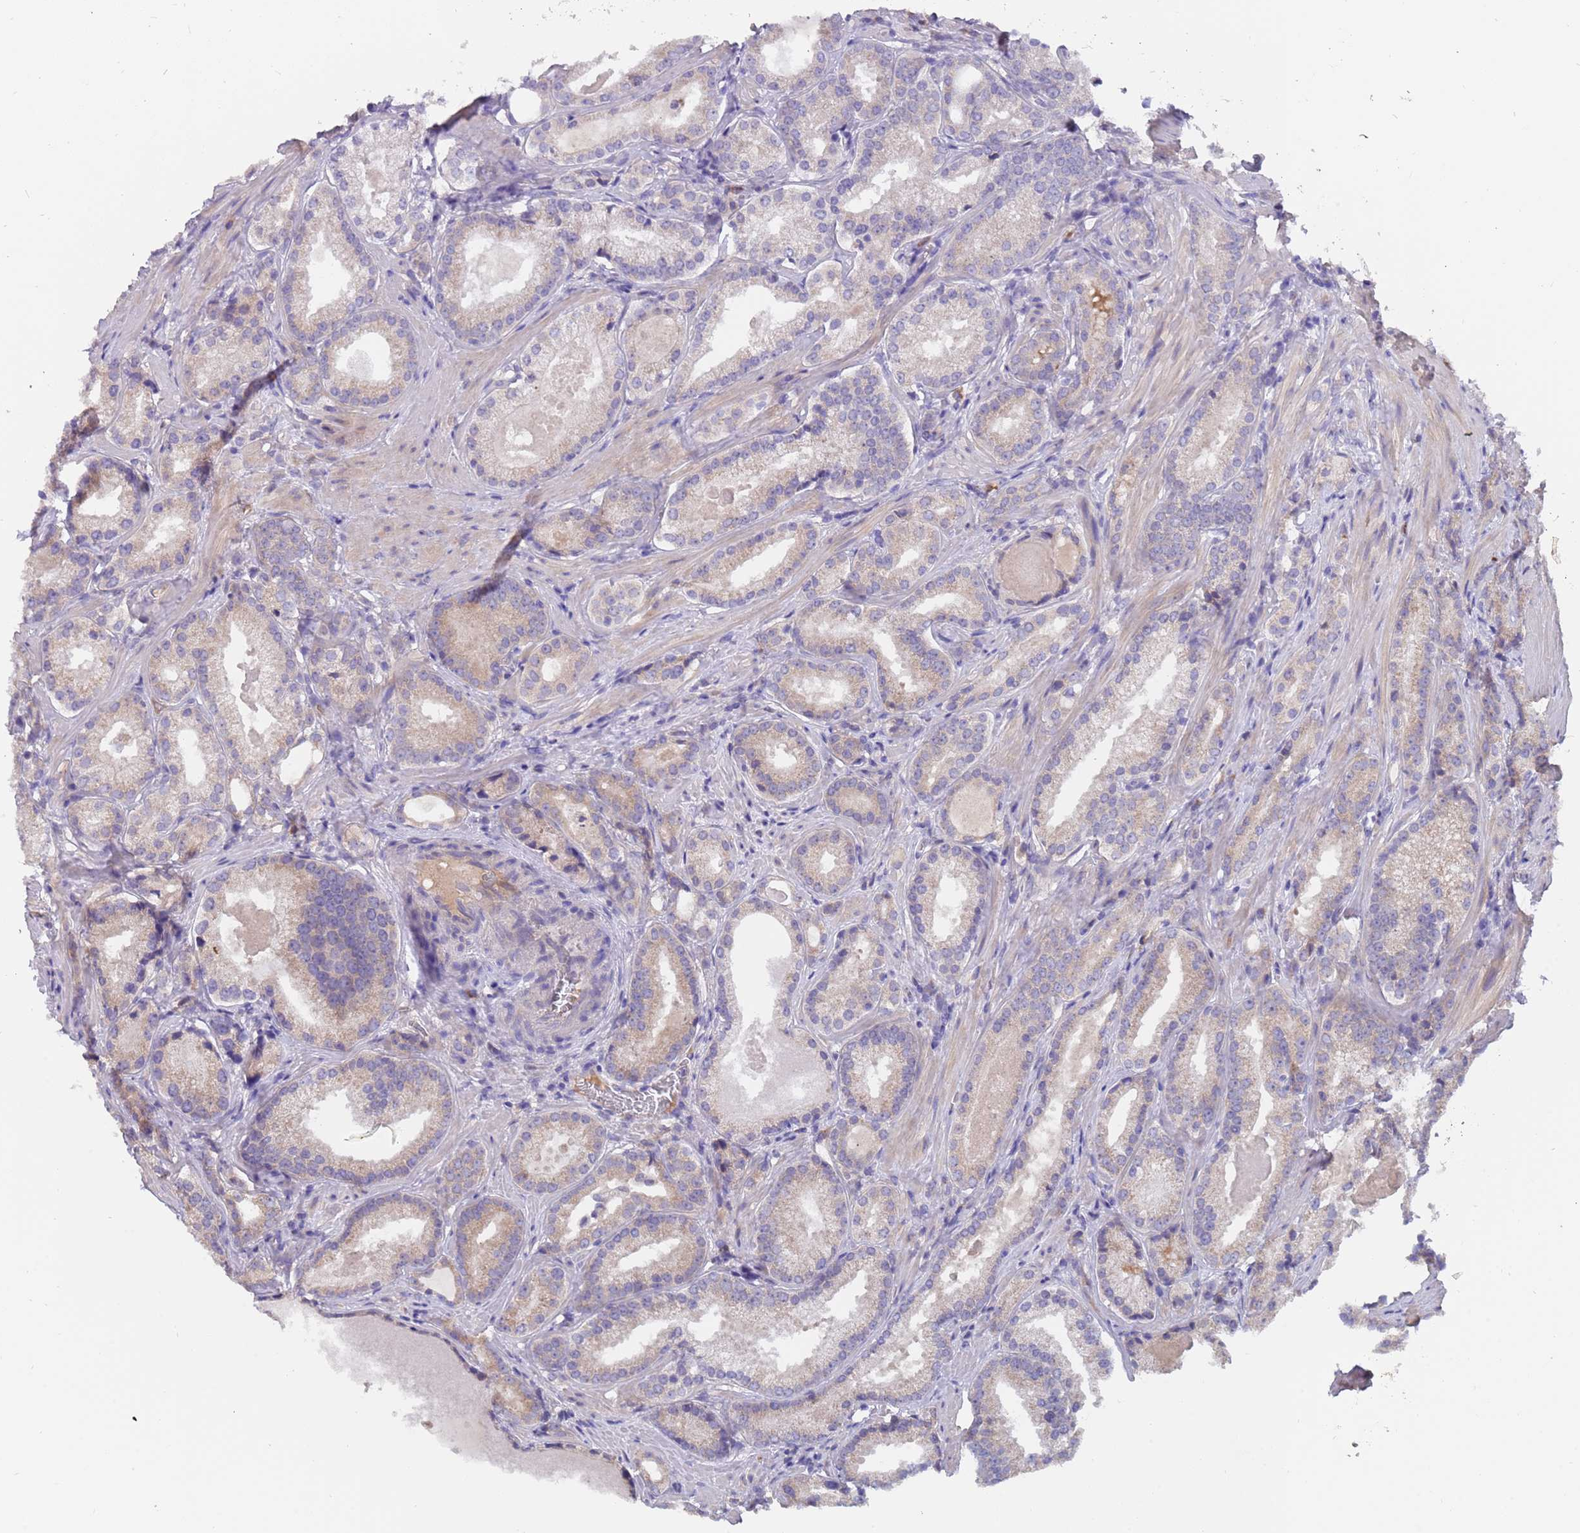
{"staining": {"intensity": "weak", "quantity": "<25%", "location": "cytoplasmic/membranous"}, "tissue": "prostate cancer", "cell_type": "Tumor cells", "image_type": "cancer", "snomed": [{"axis": "morphology", "description": "Adenocarcinoma, Low grade"}, {"axis": "topography", "description": "Prostate"}], "caption": "Immunohistochemistry (IHC) micrograph of neoplastic tissue: low-grade adenocarcinoma (prostate) stained with DAB demonstrates no significant protein positivity in tumor cells.", "gene": "ZNF746", "patient": {"sex": "male", "age": 57}}